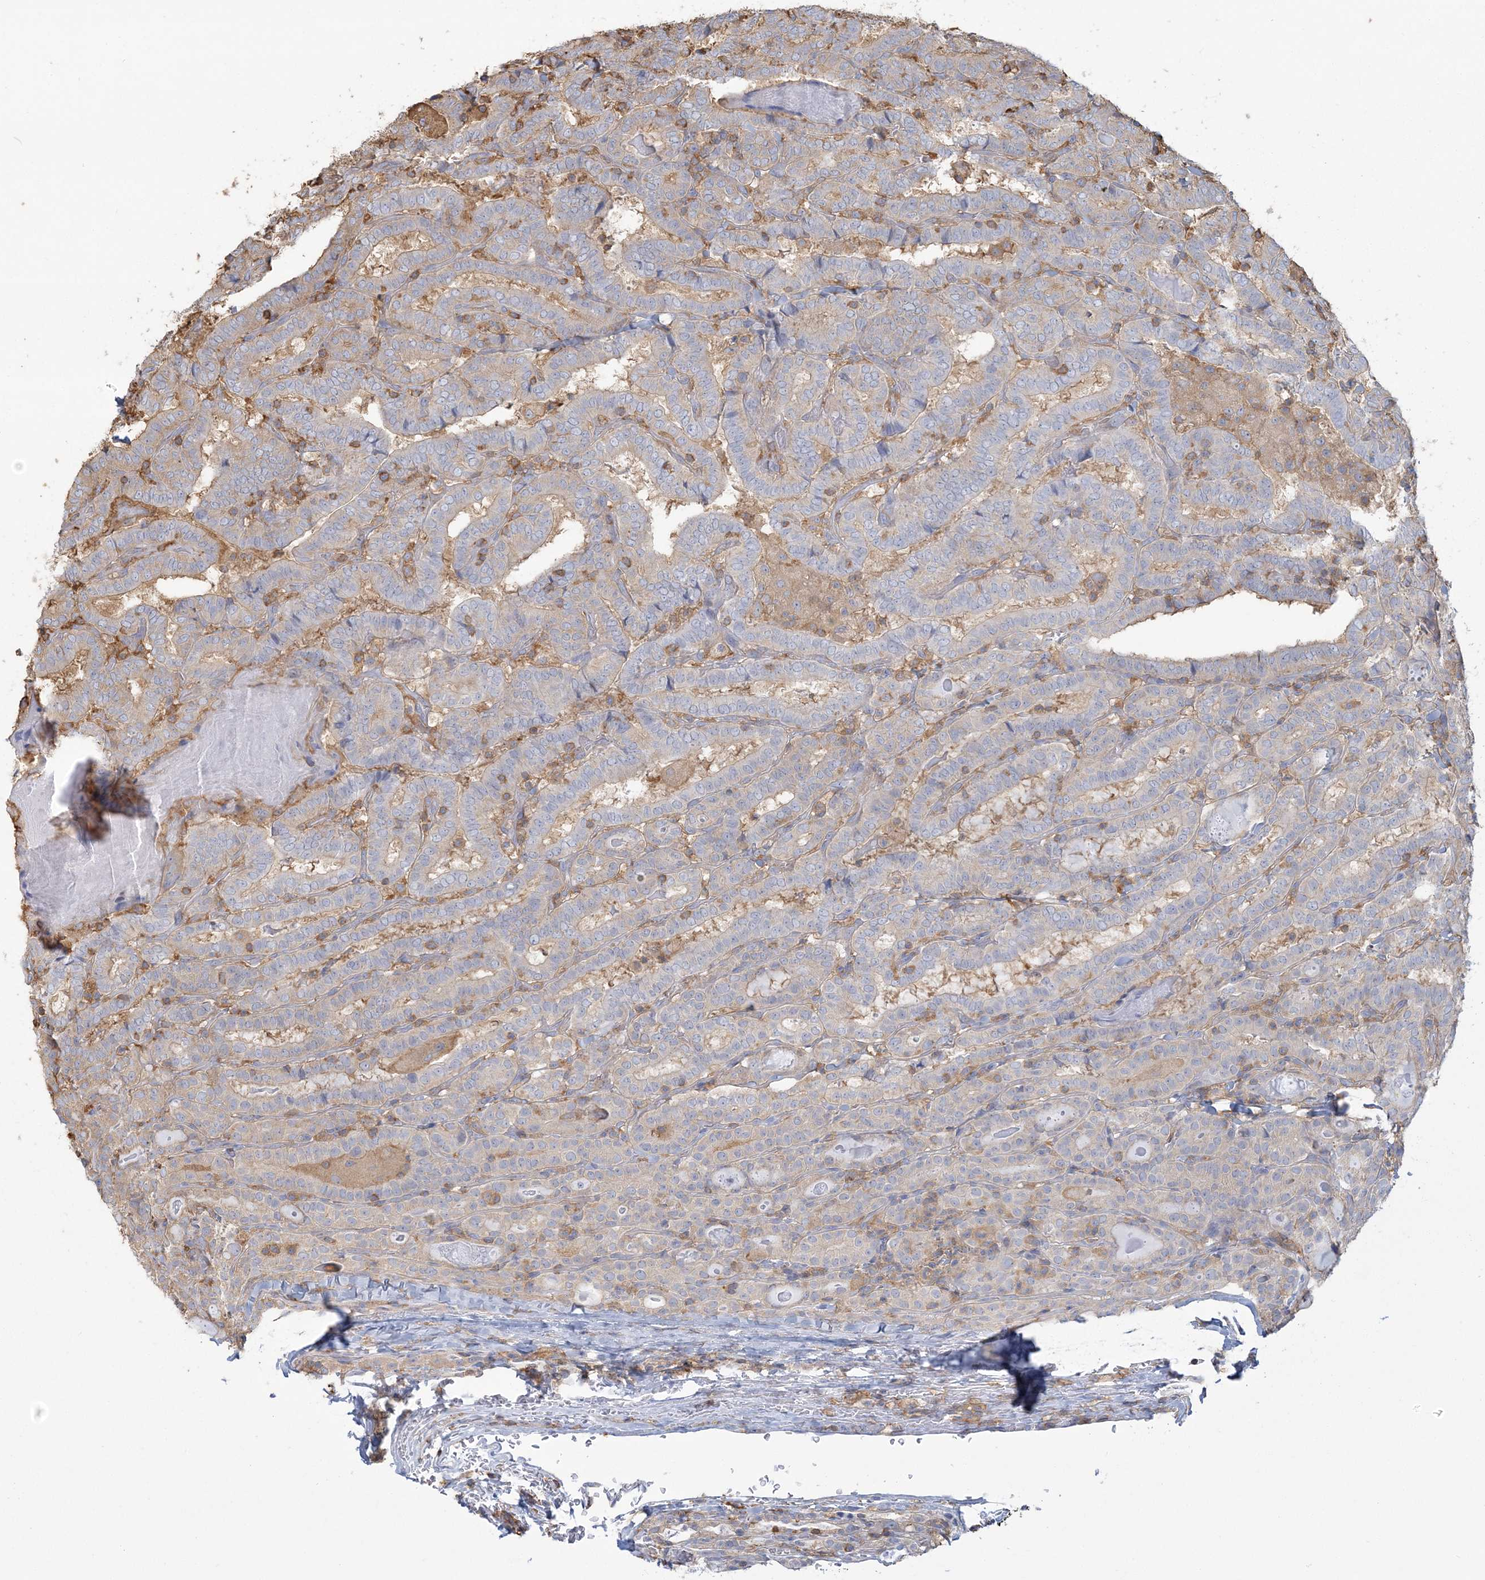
{"staining": {"intensity": "negative", "quantity": "none", "location": "none"}, "tissue": "thyroid cancer", "cell_type": "Tumor cells", "image_type": "cancer", "snomed": [{"axis": "morphology", "description": "Papillary adenocarcinoma, NOS"}, {"axis": "topography", "description": "Thyroid gland"}], "caption": "This is an immunohistochemistry (IHC) image of papillary adenocarcinoma (thyroid). There is no staining in tumor cells.", "gene": "ANKS1A", "patient": {"sex": "female", "age": 72}}